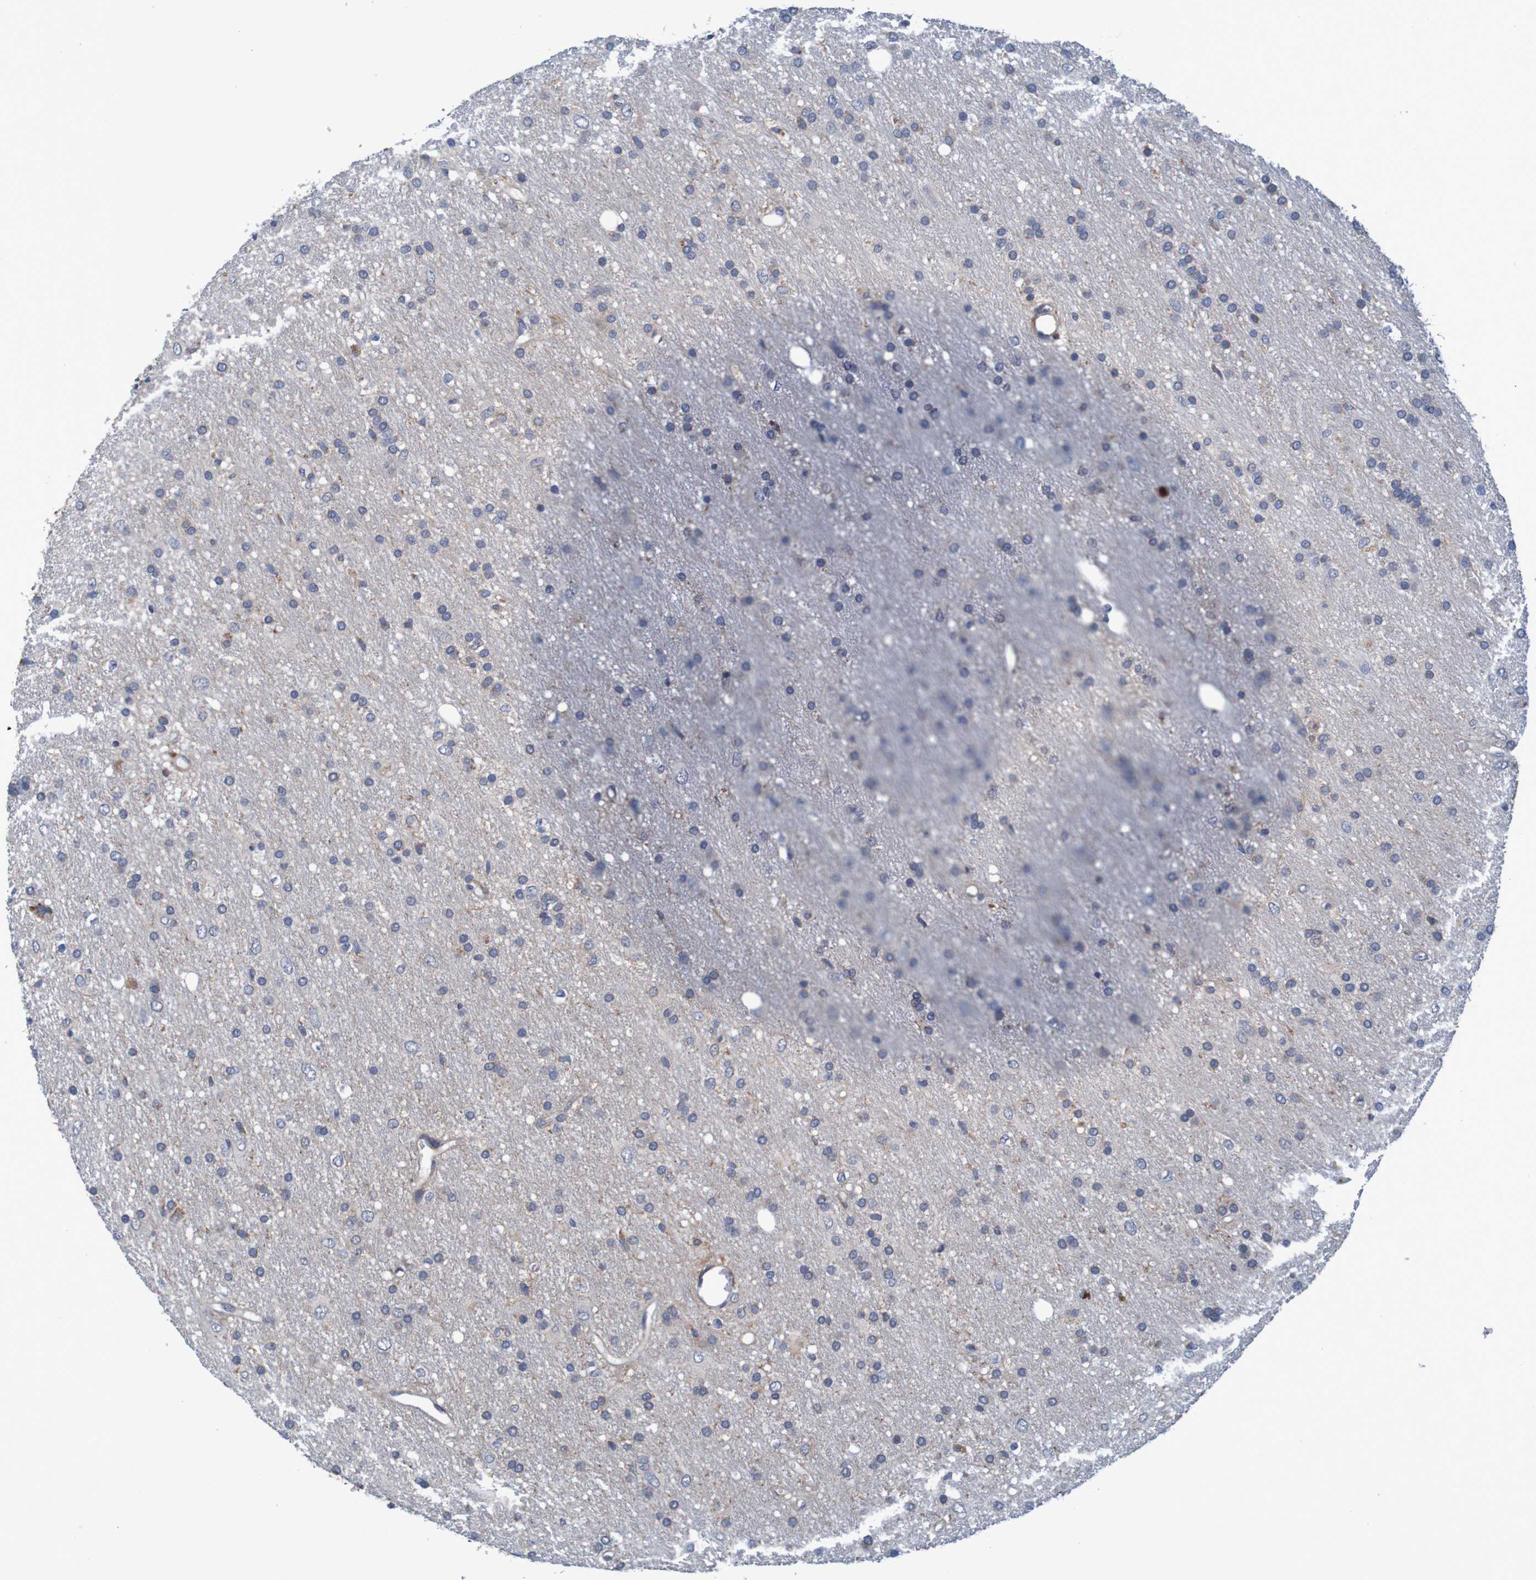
{"staining": {"intensity": "negative", "quantity": "none", "location": "none"}, "tissue": "glioma", "cell_type": "Tumor cells", "image_type": "cancer", "snomed": [{"axis": "morphology", "description": "Glioma, malignant, Low grade"}, {"axis": "topography", "description": "Brain"}], "caption": "This is an IHC image of human glioma. There is no positivity in tumor cells.", "gene": "CLDN18", "patient": {"sex": "male", "age": 77}}